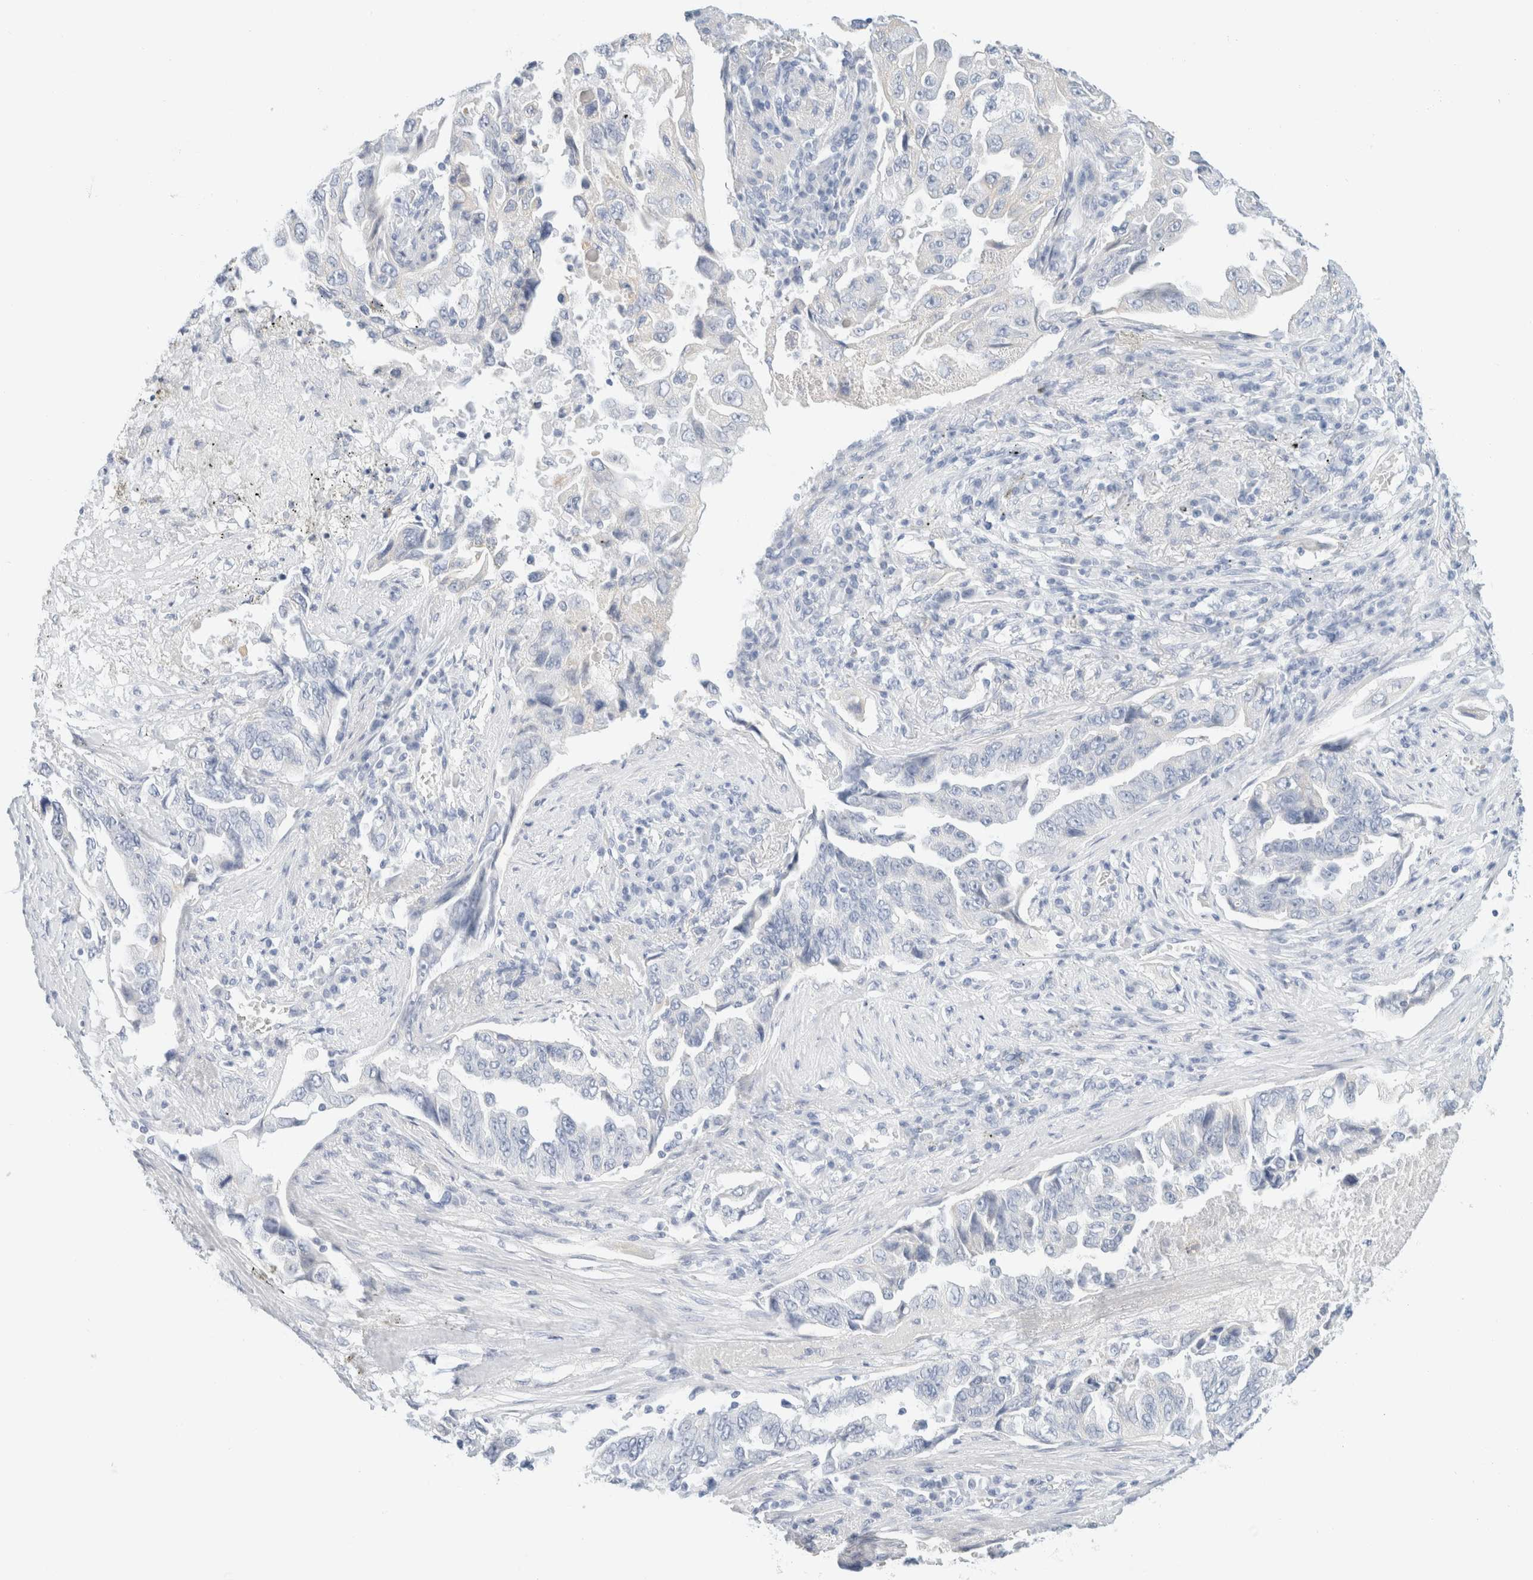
{"staining": {"intensity": "negative", "quantity": "none", "location": "none"}, "tissue": "lung cancer", "cell_type": "Tumor cells", "image_type": "cancer", "snomed": [{"axis": "morphology", "description": "Adenocarcinoma, NOS"}, {"axis": "topography", "description": "Lung"}], "caption": "IHC of lung cancer (adenocarcinoma) shows no staining in tumor cells.", "gene": "KRT20", "patient": {"sex": "female", "age": 51}}